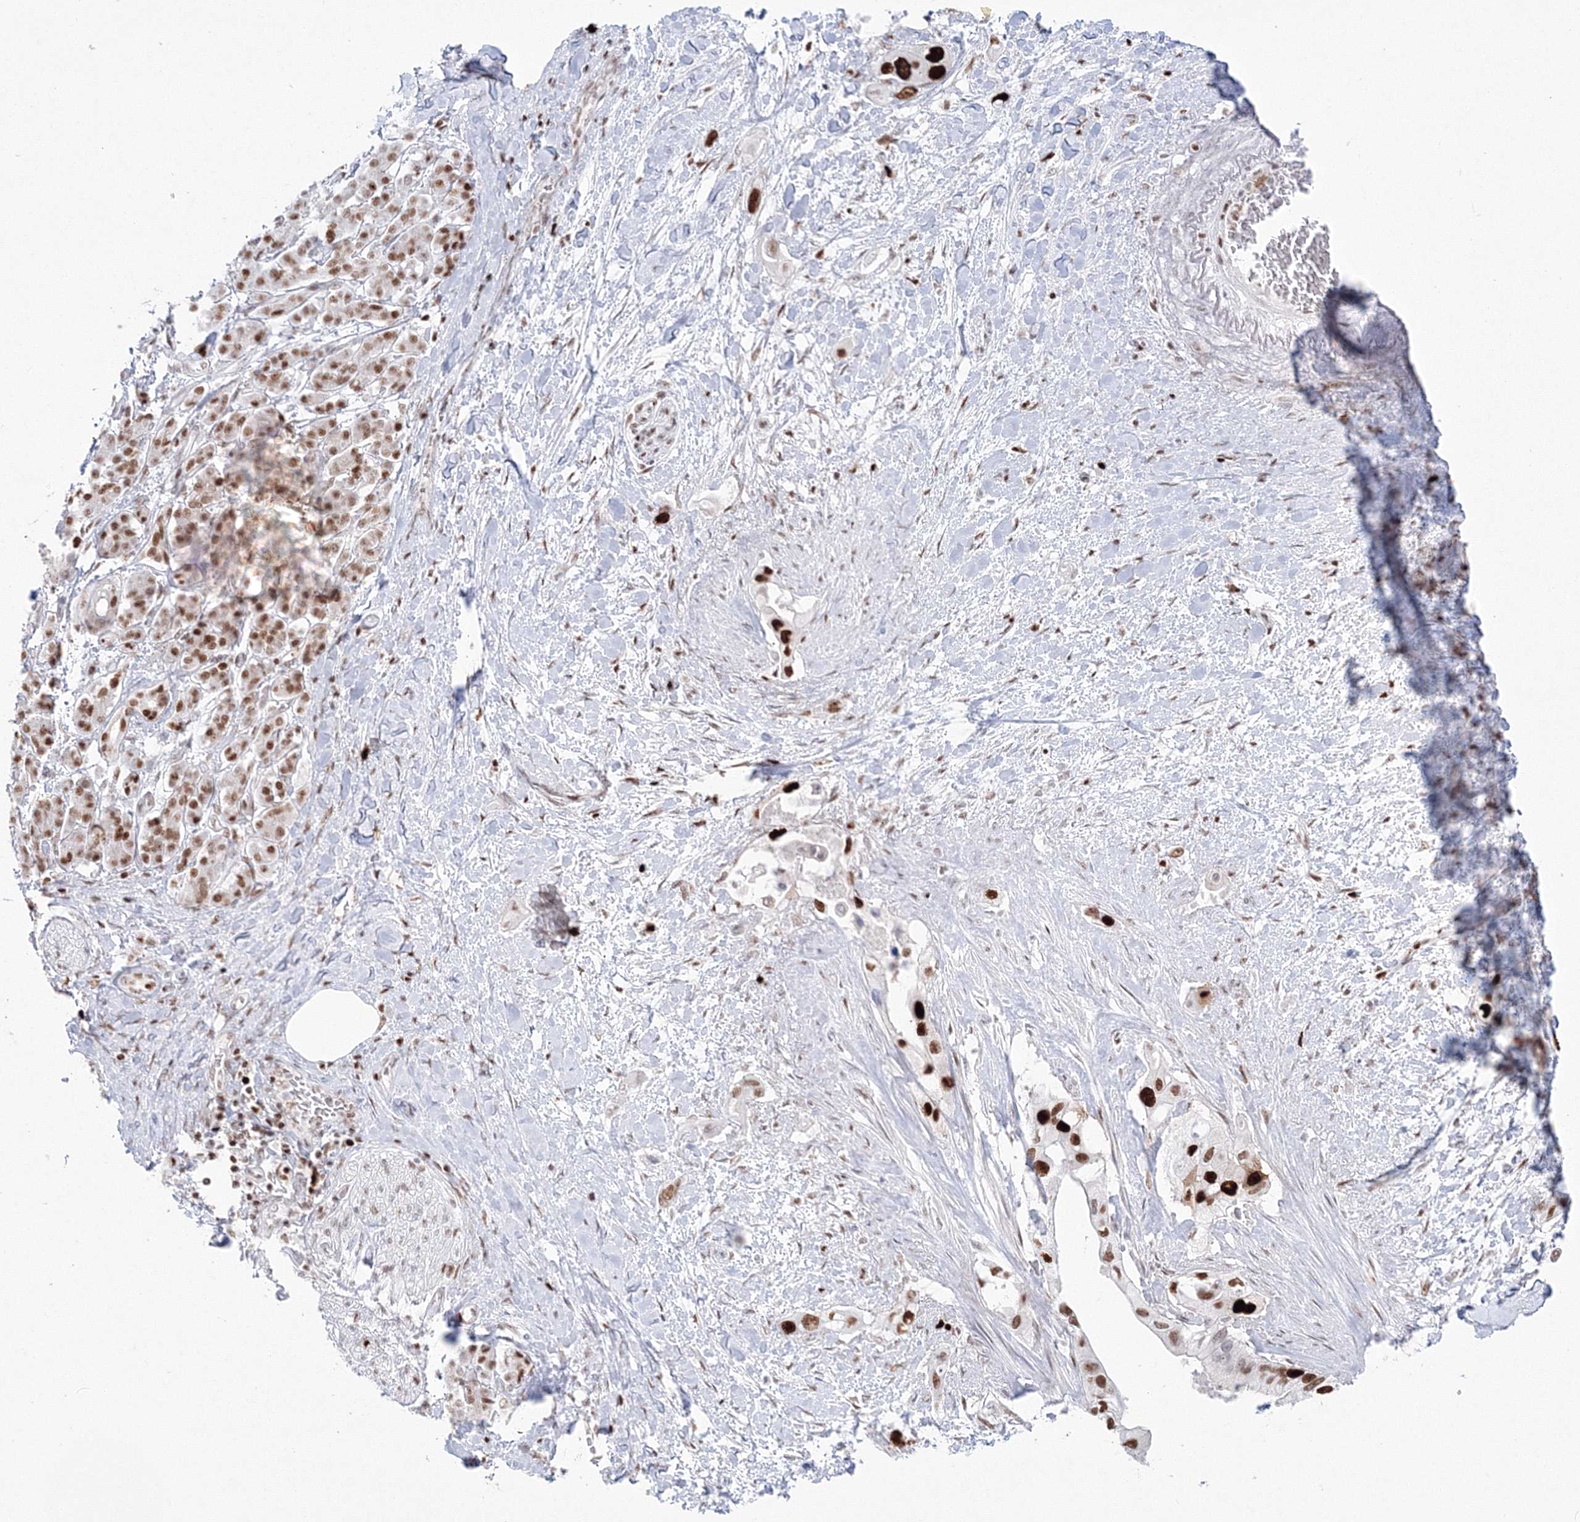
{"staining": {"intensity": "strong", "quantity": ">75%", "location": "nuclear"}, "tissue": "pancreatic cancer", "cell_type": "Tumor cells", "image_type": "cancer", "snomed": [{"axis": "morphology", "description": "Inflammation, NOS"}, {"axis": "morphology", "description": "Adenocarcinoma, NOS"}, {"axis": "topography", "description": "Pancreas"}], "caption": "DAB (3,3'-diaminobenzidine) immunohistochemical staining of adenocarcinoma (pancreatic) demonstrates strong nuclear protein positivity in approximately >75% of tumor cells.", "gene": "LIG1", "patient": {"sex": "female", "age": 56}}